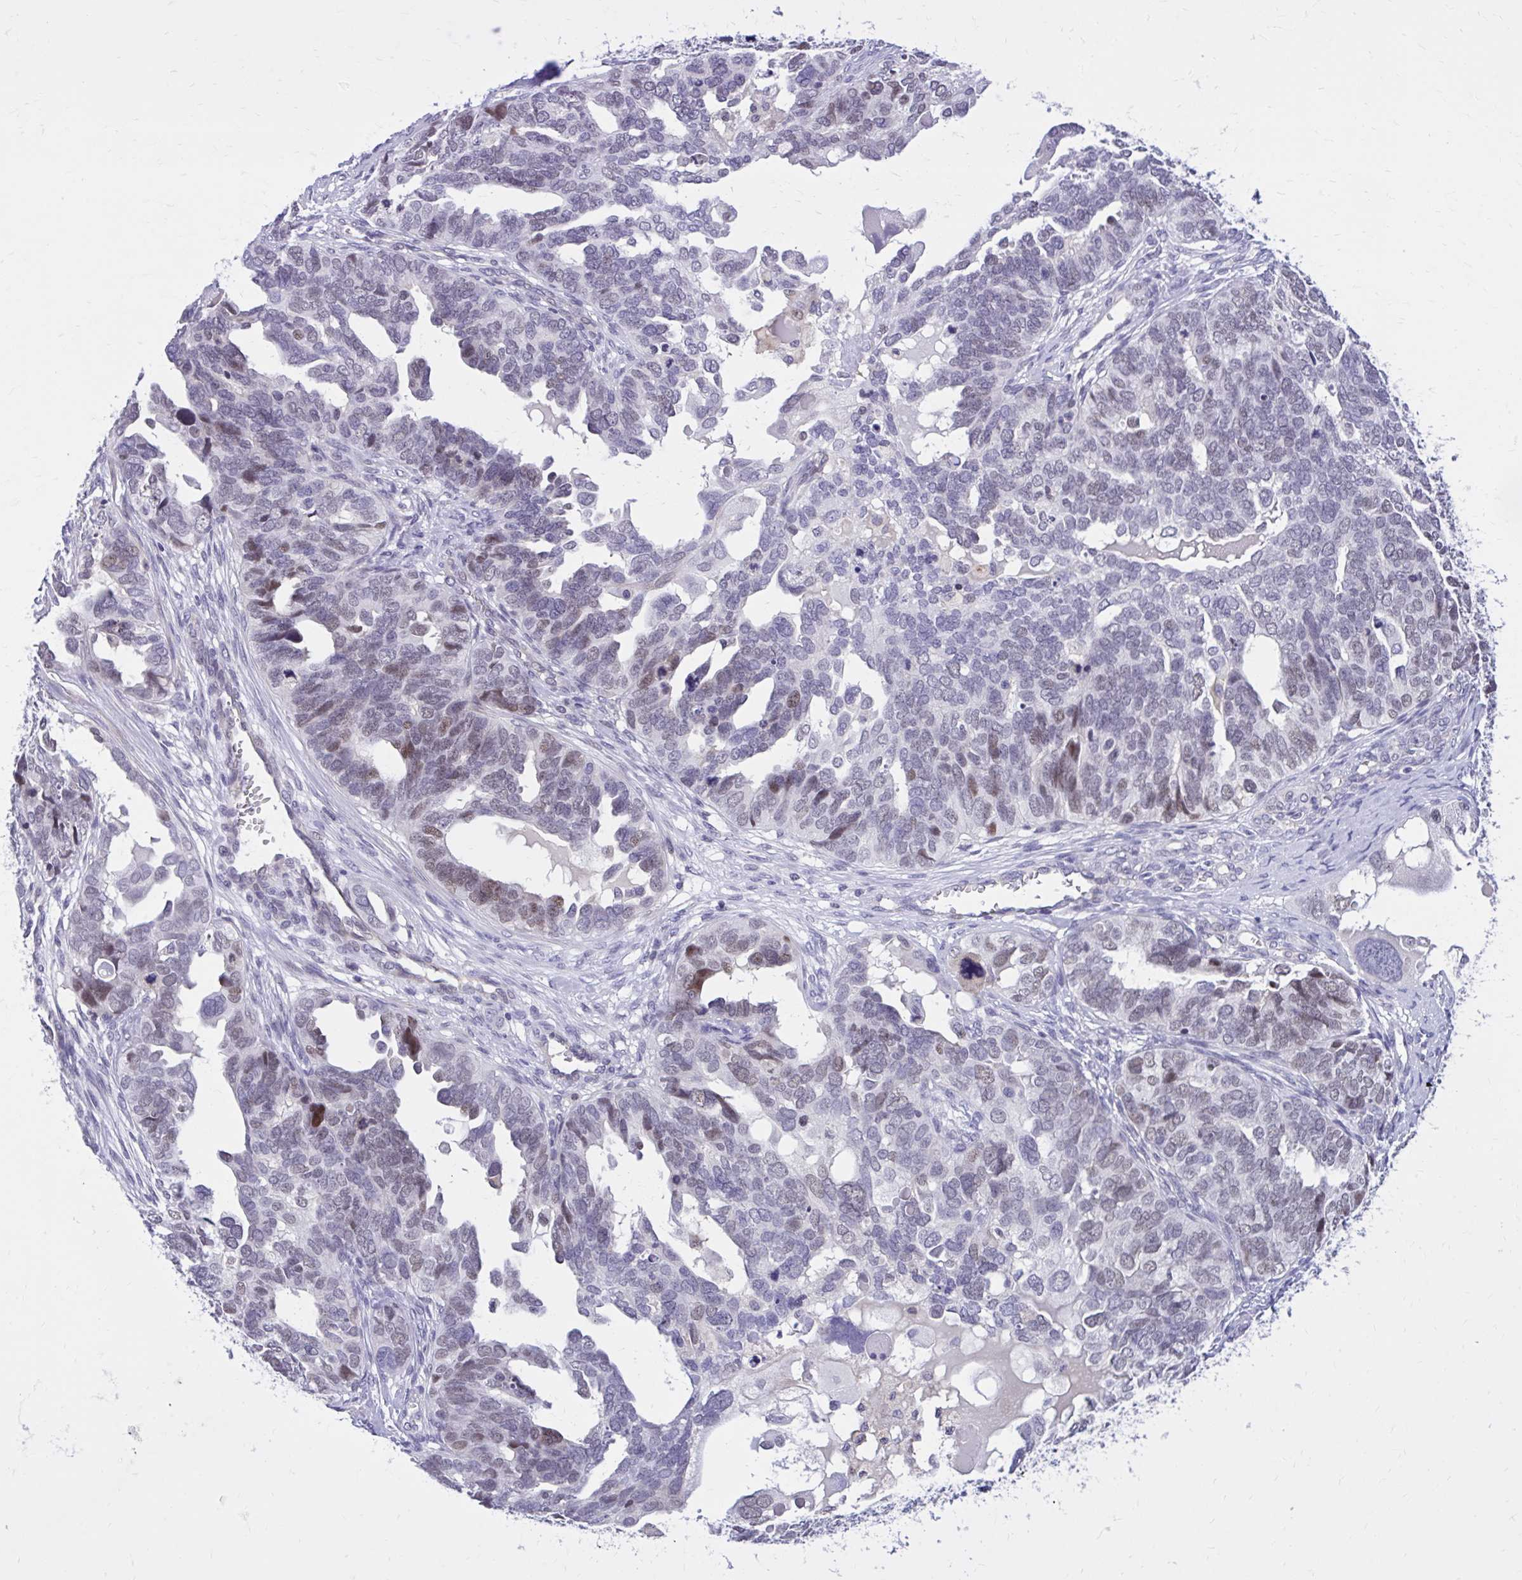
{"staining": {"intensity": "weak", "quantity": "25%-75%", "location": "nuclear"}, "tissue": "ovarian cancer", "cell_type": "Tumor cells", "image_type": "cancer", "snomed": [{"axis": "morphology", "description": "Cystadenocarcinoma, serous, NOS"}, {"axis": "topography", "description": "Ovary"}], "caption": "This image reveals IHC staining of human ovarian serous cystadenocarcinoma, with low weak nuclear staining in approximately 25%-75% of tumor cells.", "gene": "ZBTB25", "patient": {"sex": "female", "age": 51}}